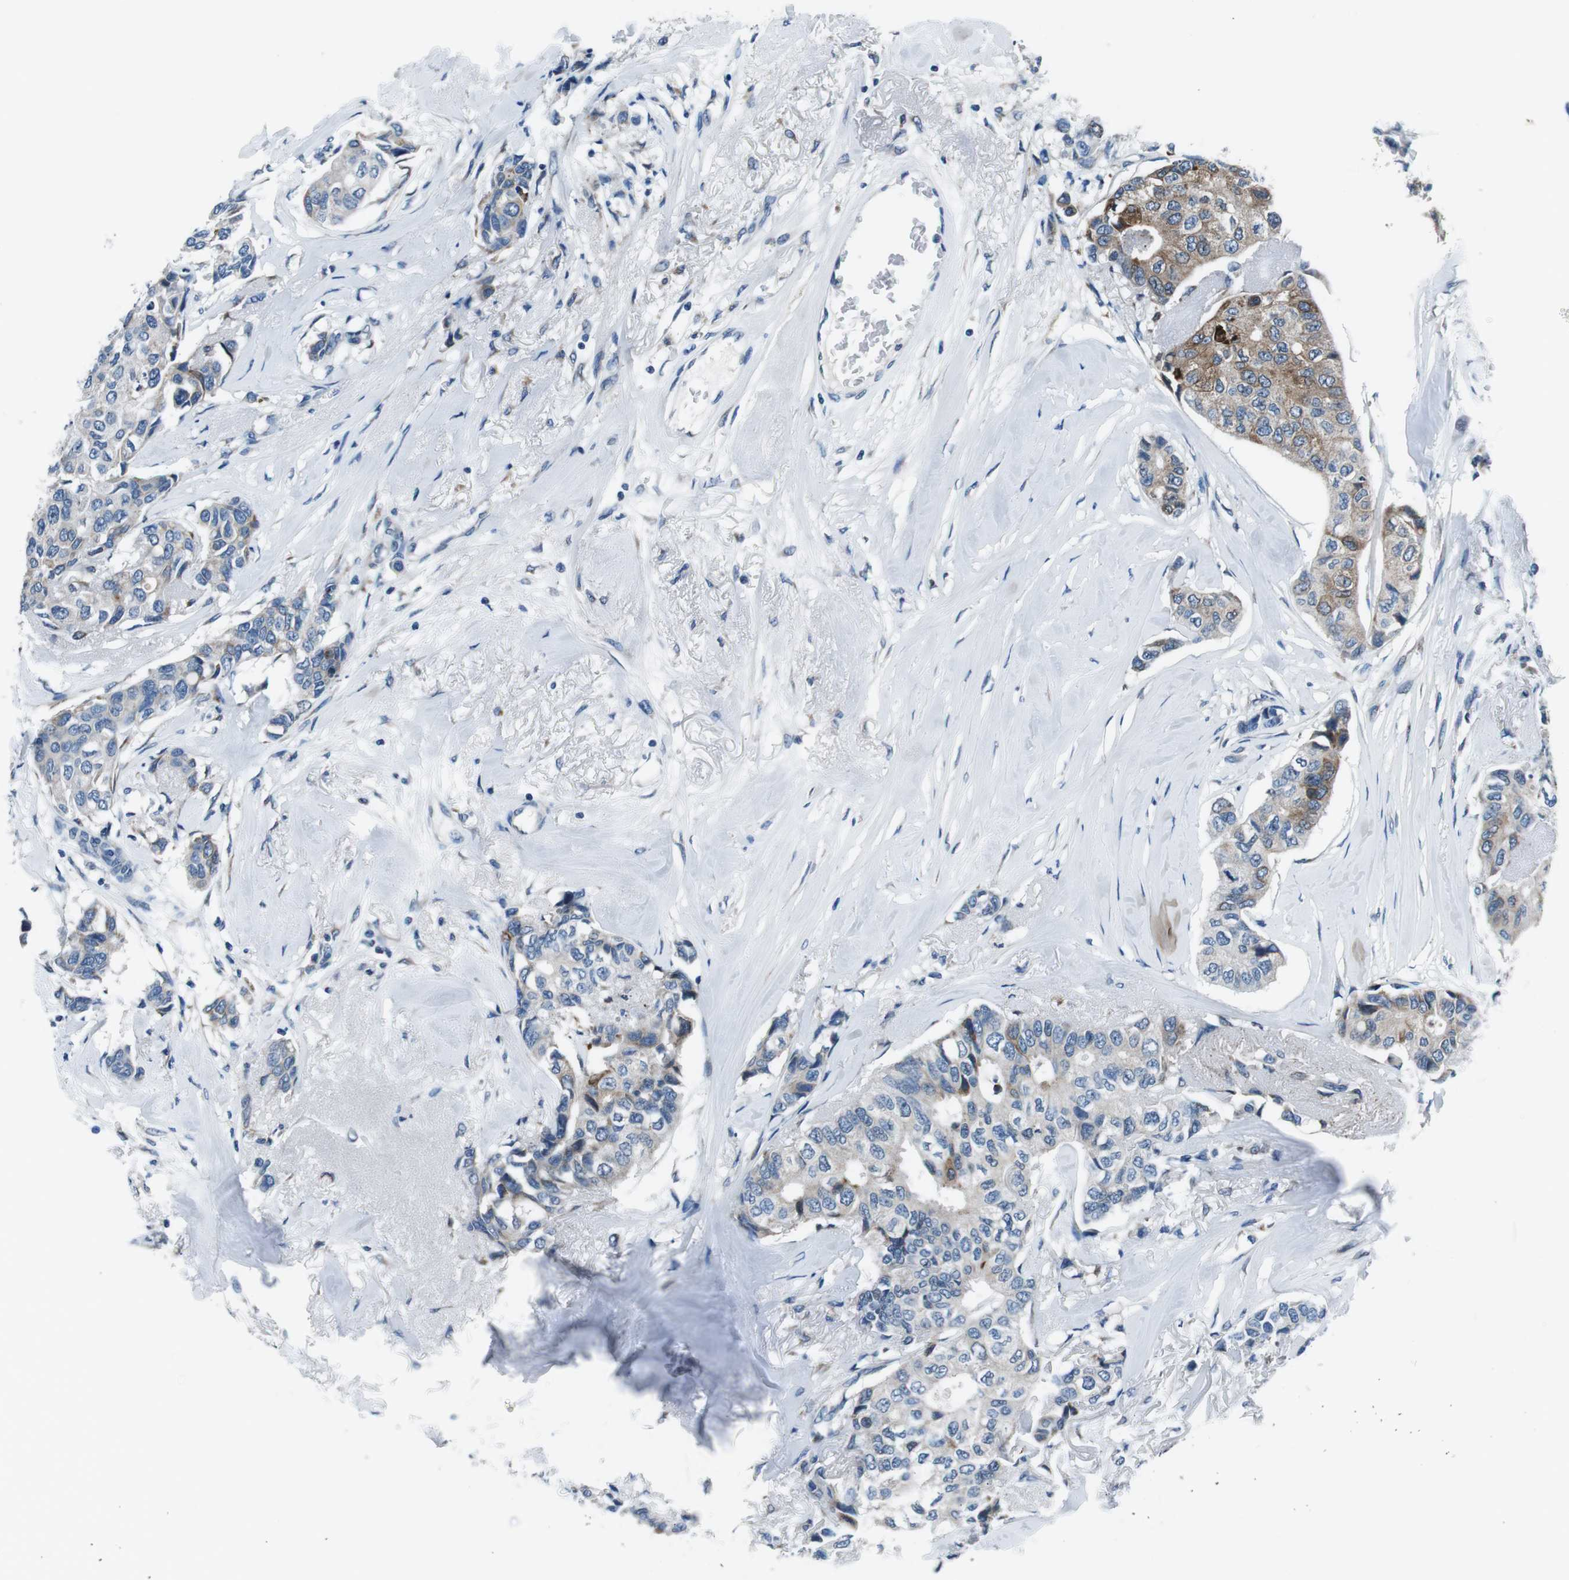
{"staining": {"intensity": "negative", "quantity": "none", "location": "none"}, "tissue": "breast cancer", "cell_type": "Tumor cells", "image_type": "cancer", "snomed": [{"axis": "morphology", "description": "Duct carcinoma"}, {"axis": "topography", "description": "Breast"}], "caption": "Immunohistochemistry image of human breast intraductal carcinoma stained for a protein (brown), which displays no expression in tumor cells.", "gene": "NUCB2", "patient": {"sex": "female", "age": 80}}